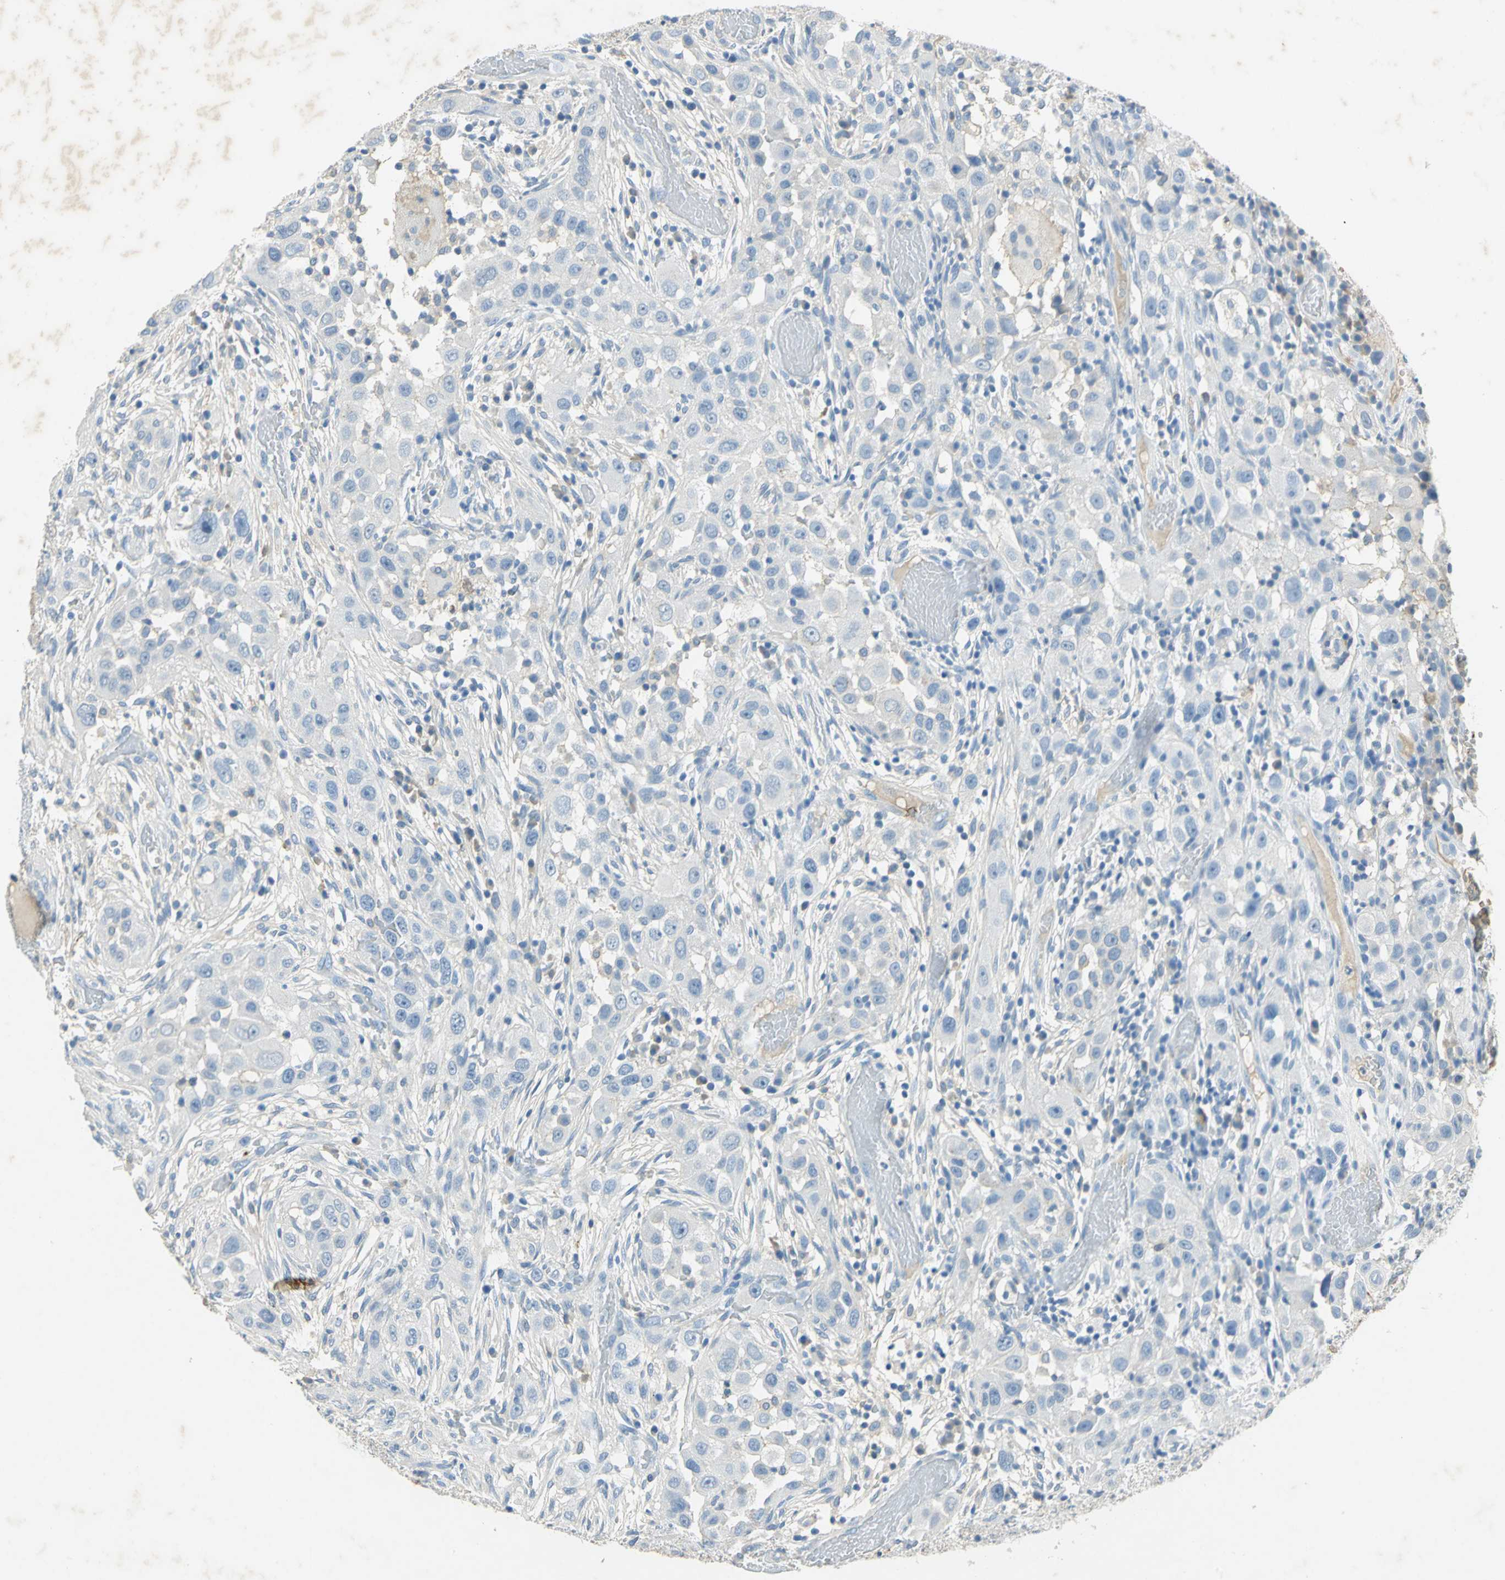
{"staining": {"intensity": "negative", "quantity": "none", "location": "none"}, "tissue": "head and neck cancer", "cell_type": "Tumor cells", "image_type": "cancer", "snomed": [{"axis": "morphology", "description": "Carcinoma, NOS"}, {"axis": "topography", "description": "Head-Neck"}], "caption": "Immunohistochemistry micrograph of neoplastic tissue: human head and neck cancer (carcinoma) stained with DAB (3,3'-diaminobenzidine) reveals no significant protein staining in tumor cells. (Stains: DAB (3,3'-diaminobenzidine) immunohistochemistry (IHC) with hematoxylin counter stain, Microscopy: brightfield microscopy at high magnification).", "gene": "ANXA4", "patient": {"sex": "male", "age": 87}}